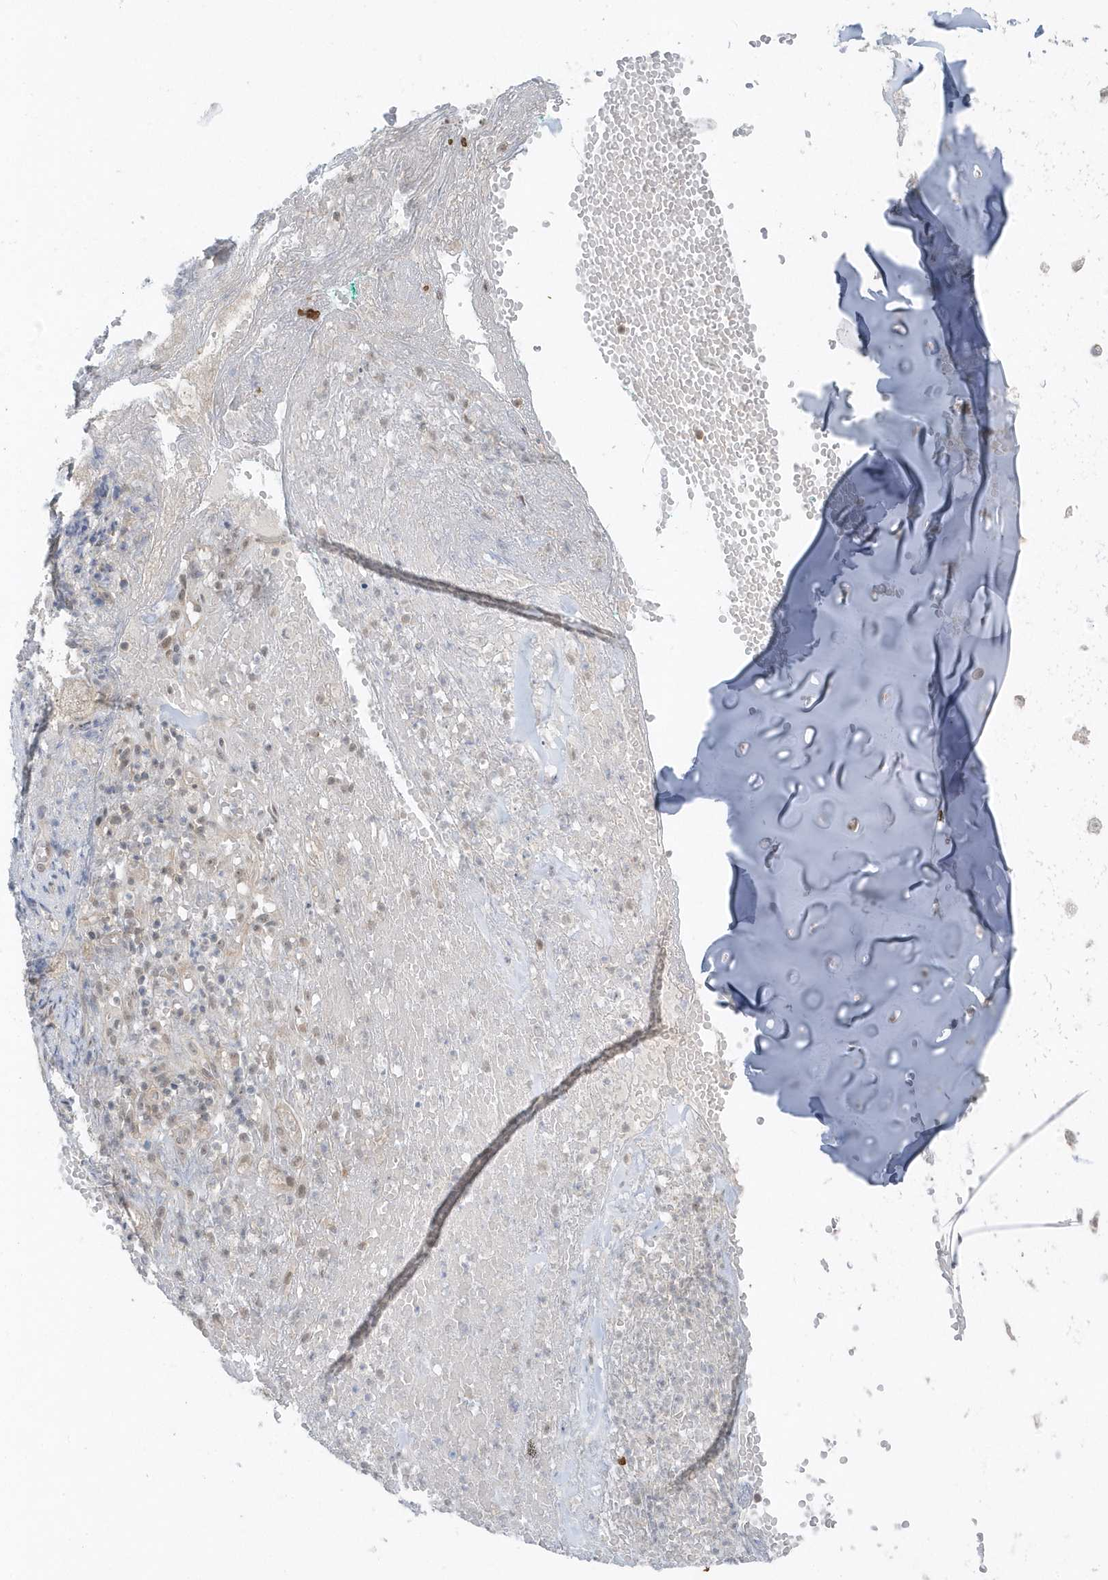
{"staining": {"intensity": "weak", "quantity": "<25%", "location": "cytoplasmic/membranous"}, "tissue": "adipose tissue", "cell_type": "Adipocytes", "image_type": "normal", "snomed": [{"axis": "morphology", "description": "Normal tissue, NOS"}, {"axis": "morphology", "description": "Basal cell carcinoma"}, {"axis": "topography", "description": "Cartilage tissue"}, {"axis": "topography", "description": "Nasopharynx"}, {"axis": "topography", "description": "Oral tissue"}], "caption": "Human adipose tissue stained for a protein using immunohistochemistry (IHC) demonstrates no staining in adipocytes.", "gene": "PARD3B", "patient": {"sex": "female", "age": 77}}